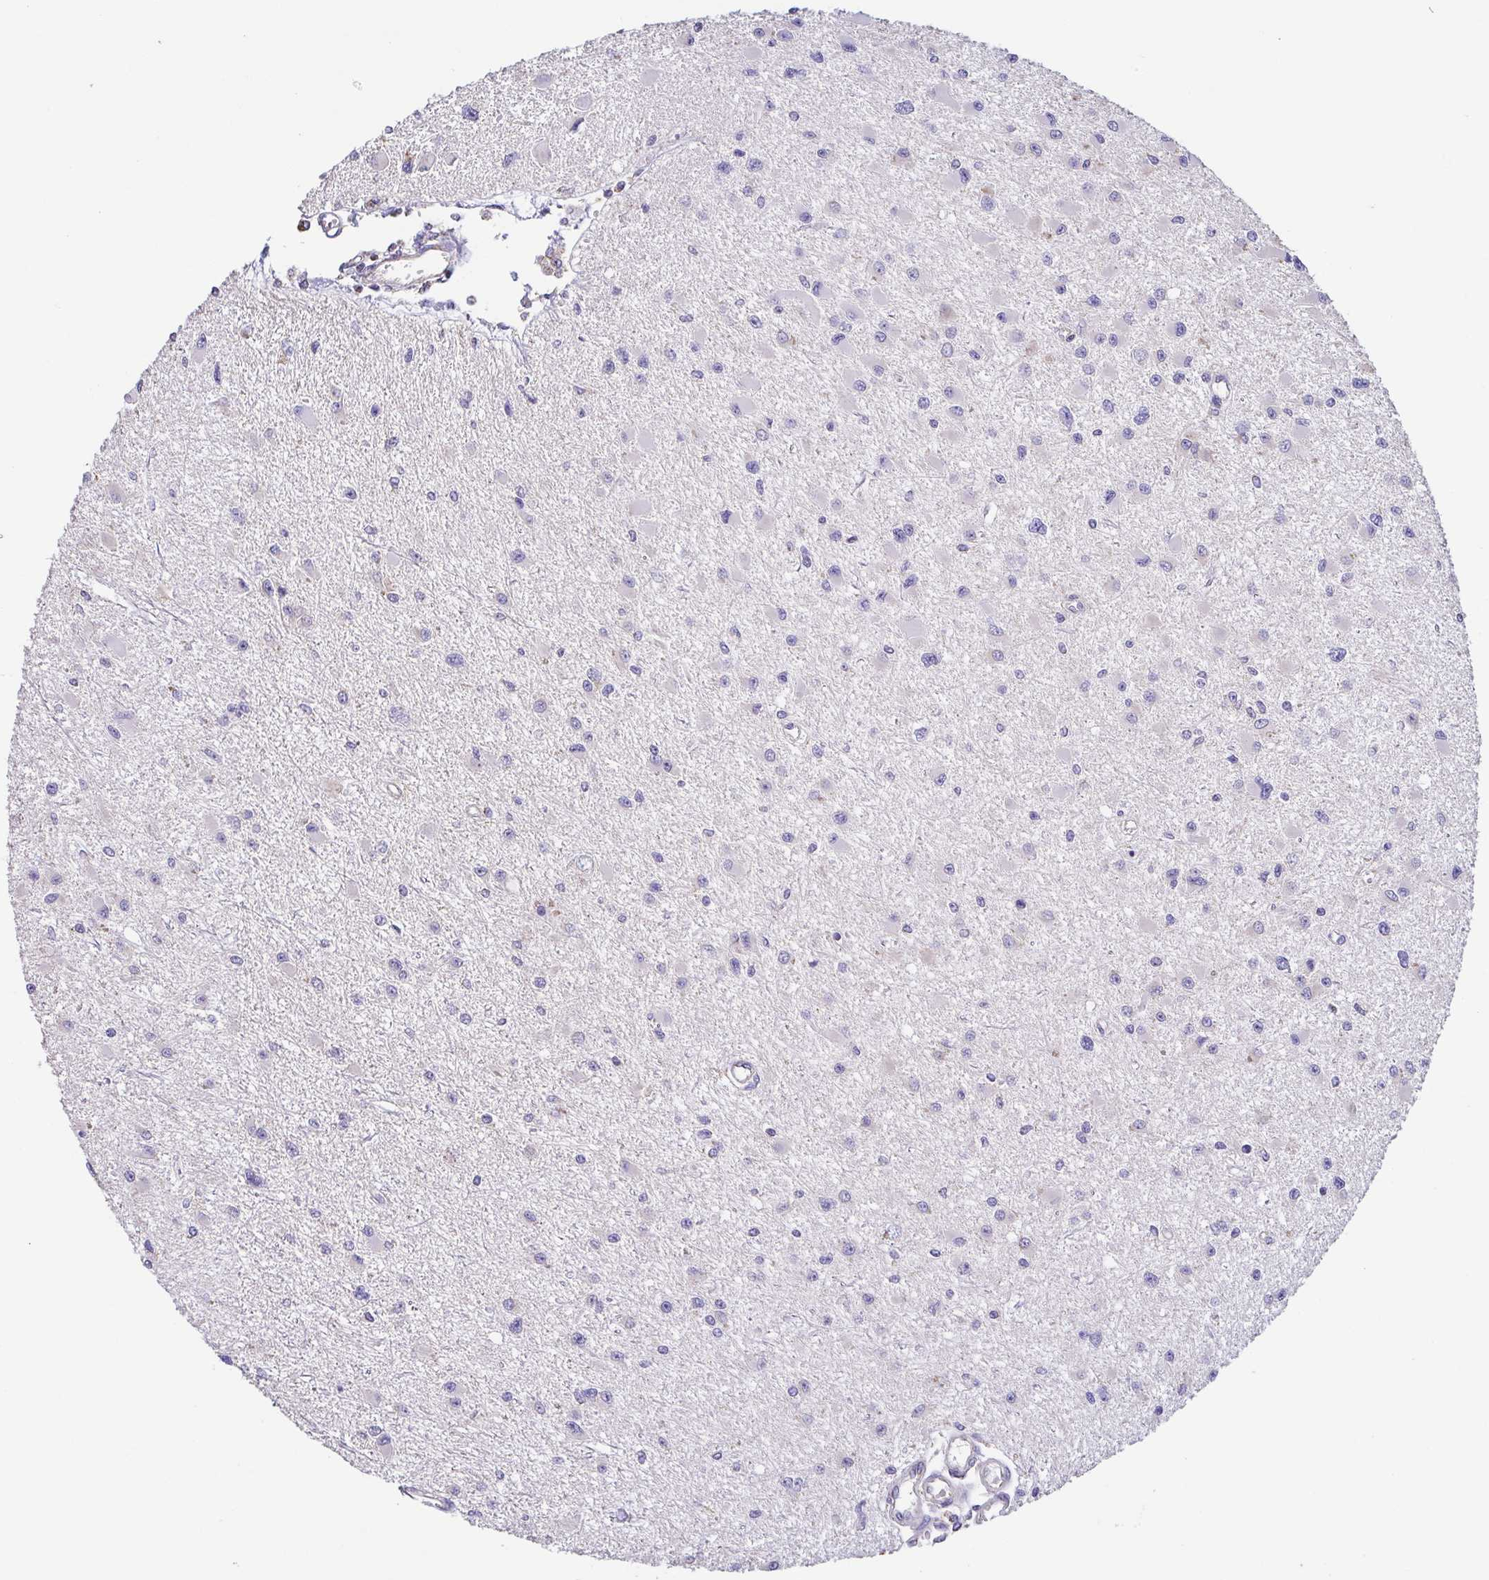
{"staining": {"intensity": "negative", "quantity": "none", "location": "none"}, "tissue": "glioma", "cell_type": "Tumor cells", "image_type": "cancer", "snomed": [{"axis": "morphology", "description": "Glioma, malignant, High grade"}, {"axis": "topography", "description": "Brain"}], "caption": "High-grade glioma (malignant) stained for a protein using immunohistochemistry (IHC) displays no expression tumor cells.", "gene": "GINM1", "patient": {"sex": "male", "age": 54}}